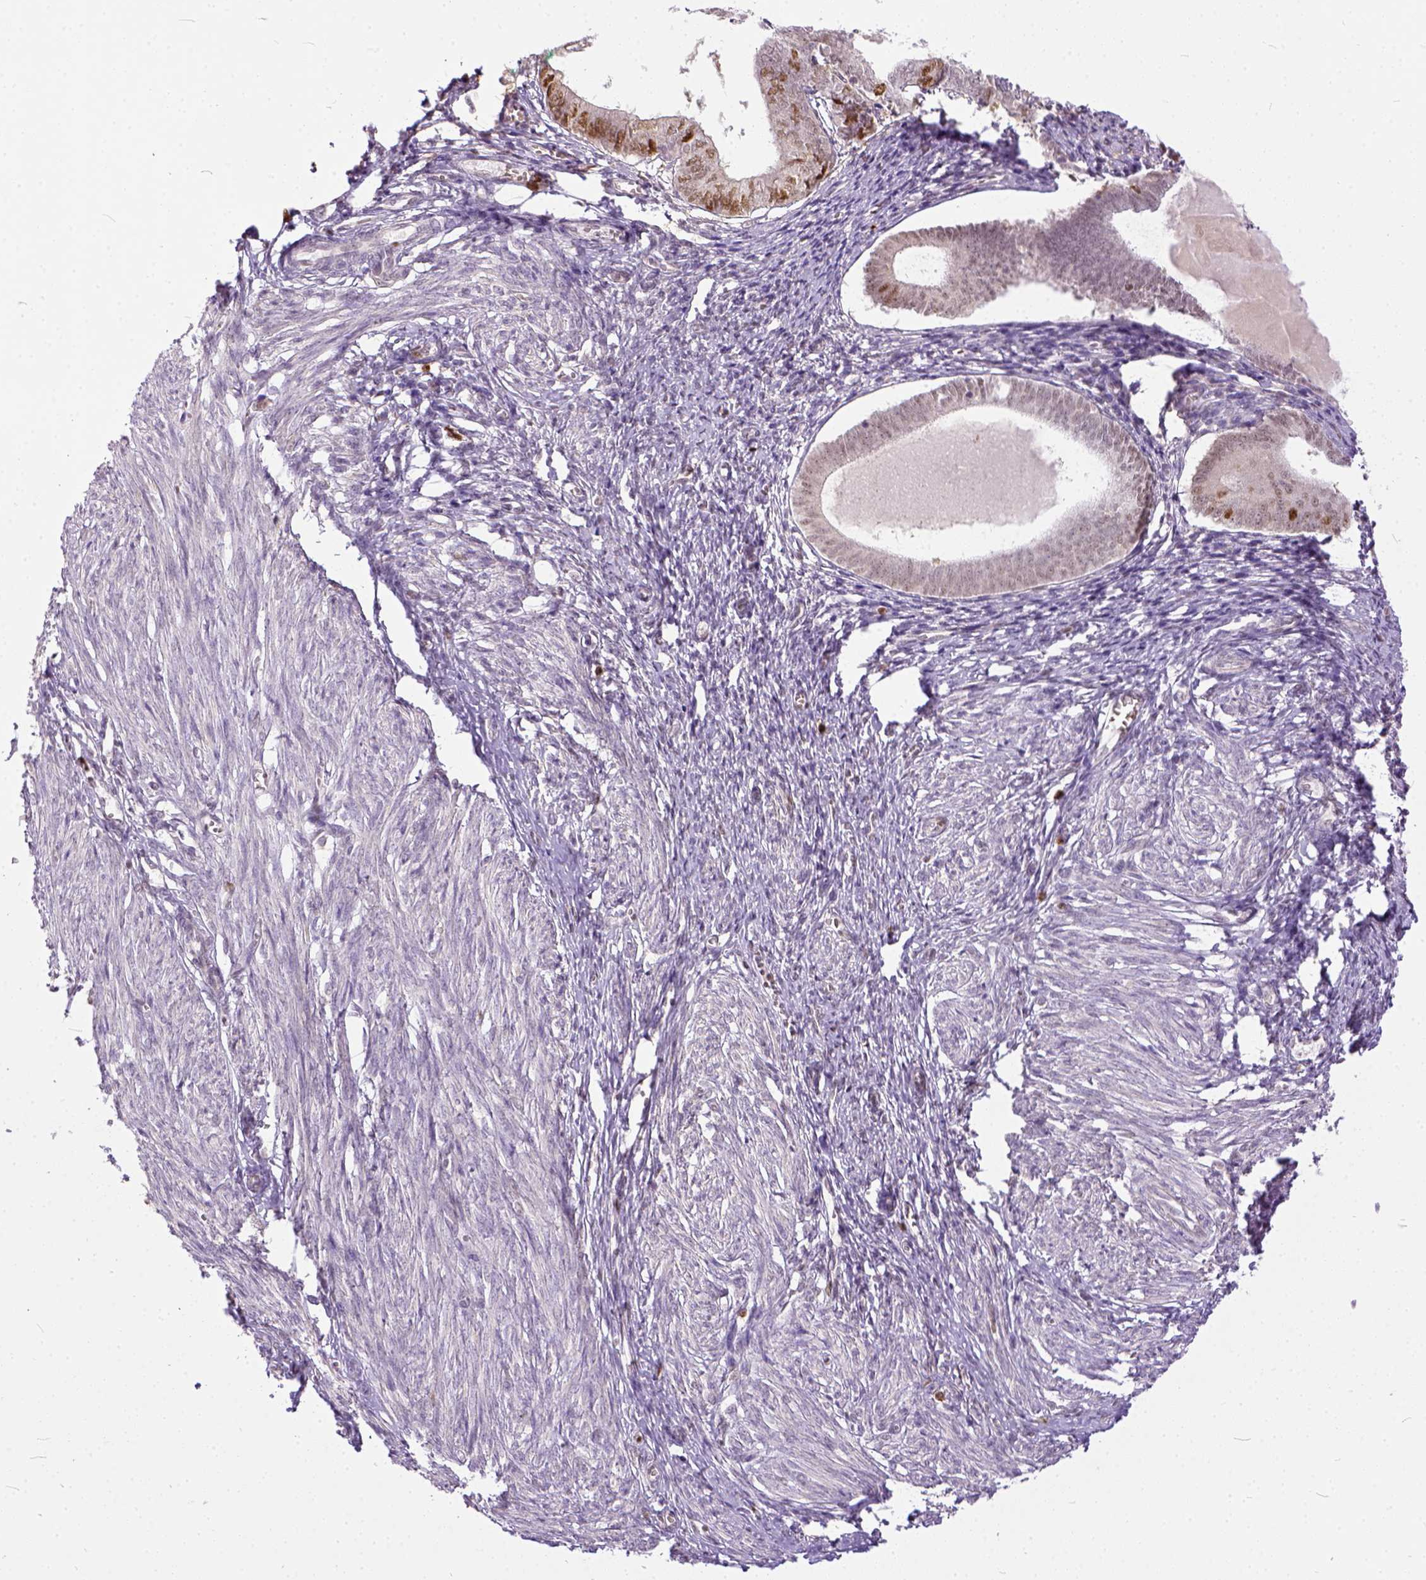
{"staining": {"intensity": "weak", "quantity": "25%-75%", "location": "nuclear"}, "tissue": "endometrium", "cell_type": "Cells in endometrial stroma", "image_type": "normal", "snomed": [{"axis": "morphology", "description": "Normal tissue, NOS"}, {"axis": "topography", "description": "Endometrium"}], "caption": "Immunohistochemistry (IHC) photomicrograph of unremarkable endometrium stained for a protein (brown), which reveals low levels of weak nuclear positivity in about 25%-75% of cells in endometrial stroma.", "gene": "ERCC1", "patient": {"sex": "female", "age": 50}}